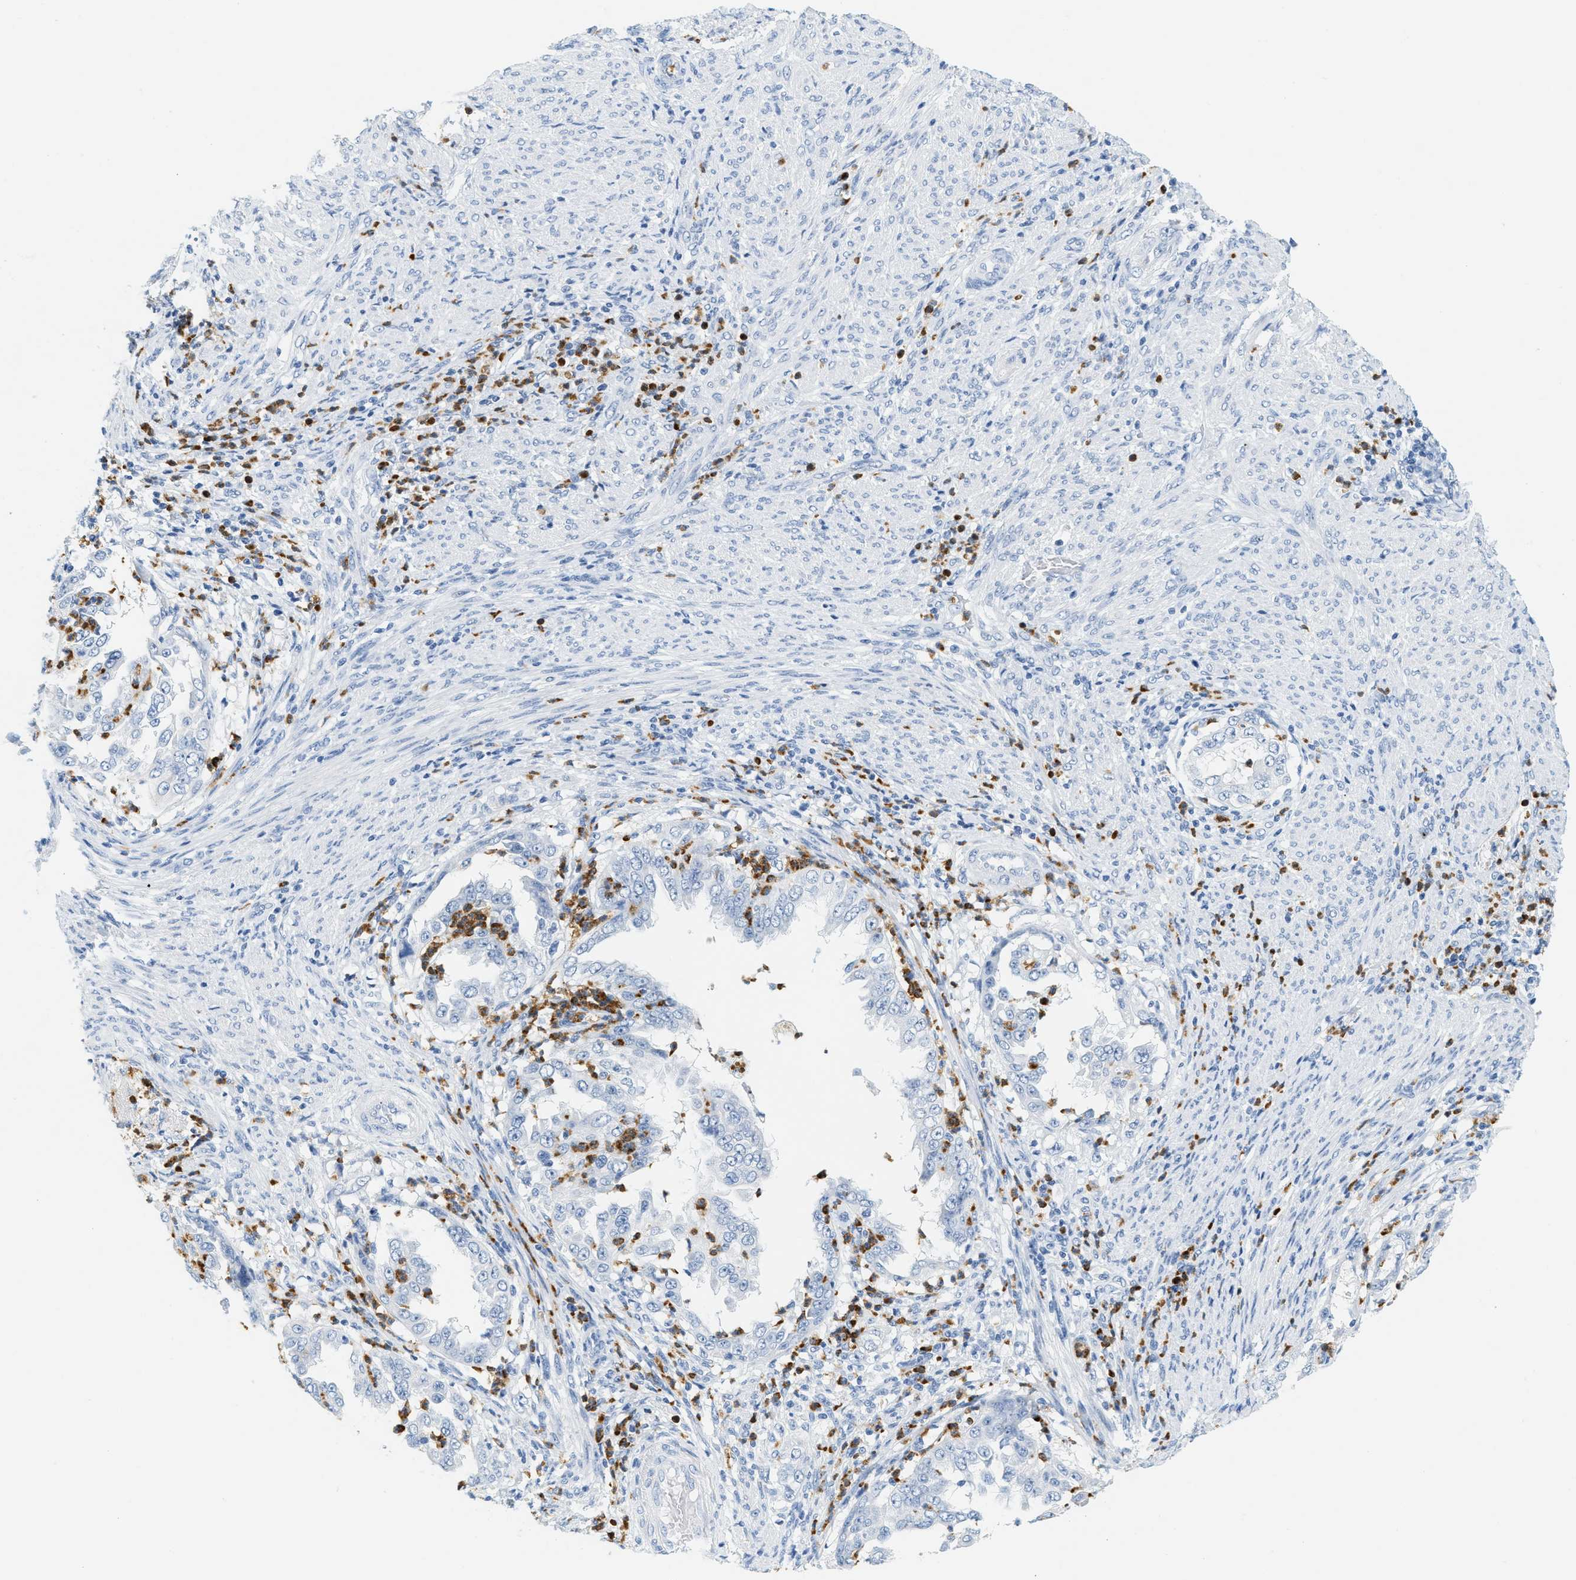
{"staining": {"intensity": "negative", "quantity": "none", "location": "none"}, "tissue": "endometrial cancer", "cell_type": "Tumor cells", "image_type": "cancer", "snomed": [{"axis": "morphology", "description": "Adenocarcinoma, NOS"}, {"axis": "topography", "description": "Endometrium"}], "caption": "DAB immunohistochemical staining of endometrial cancer (adenocarcinoma) exhibits no significant staining in tumor cells.", "gene": "LCN2", "patient": {"sex": "female", "age": 85}}